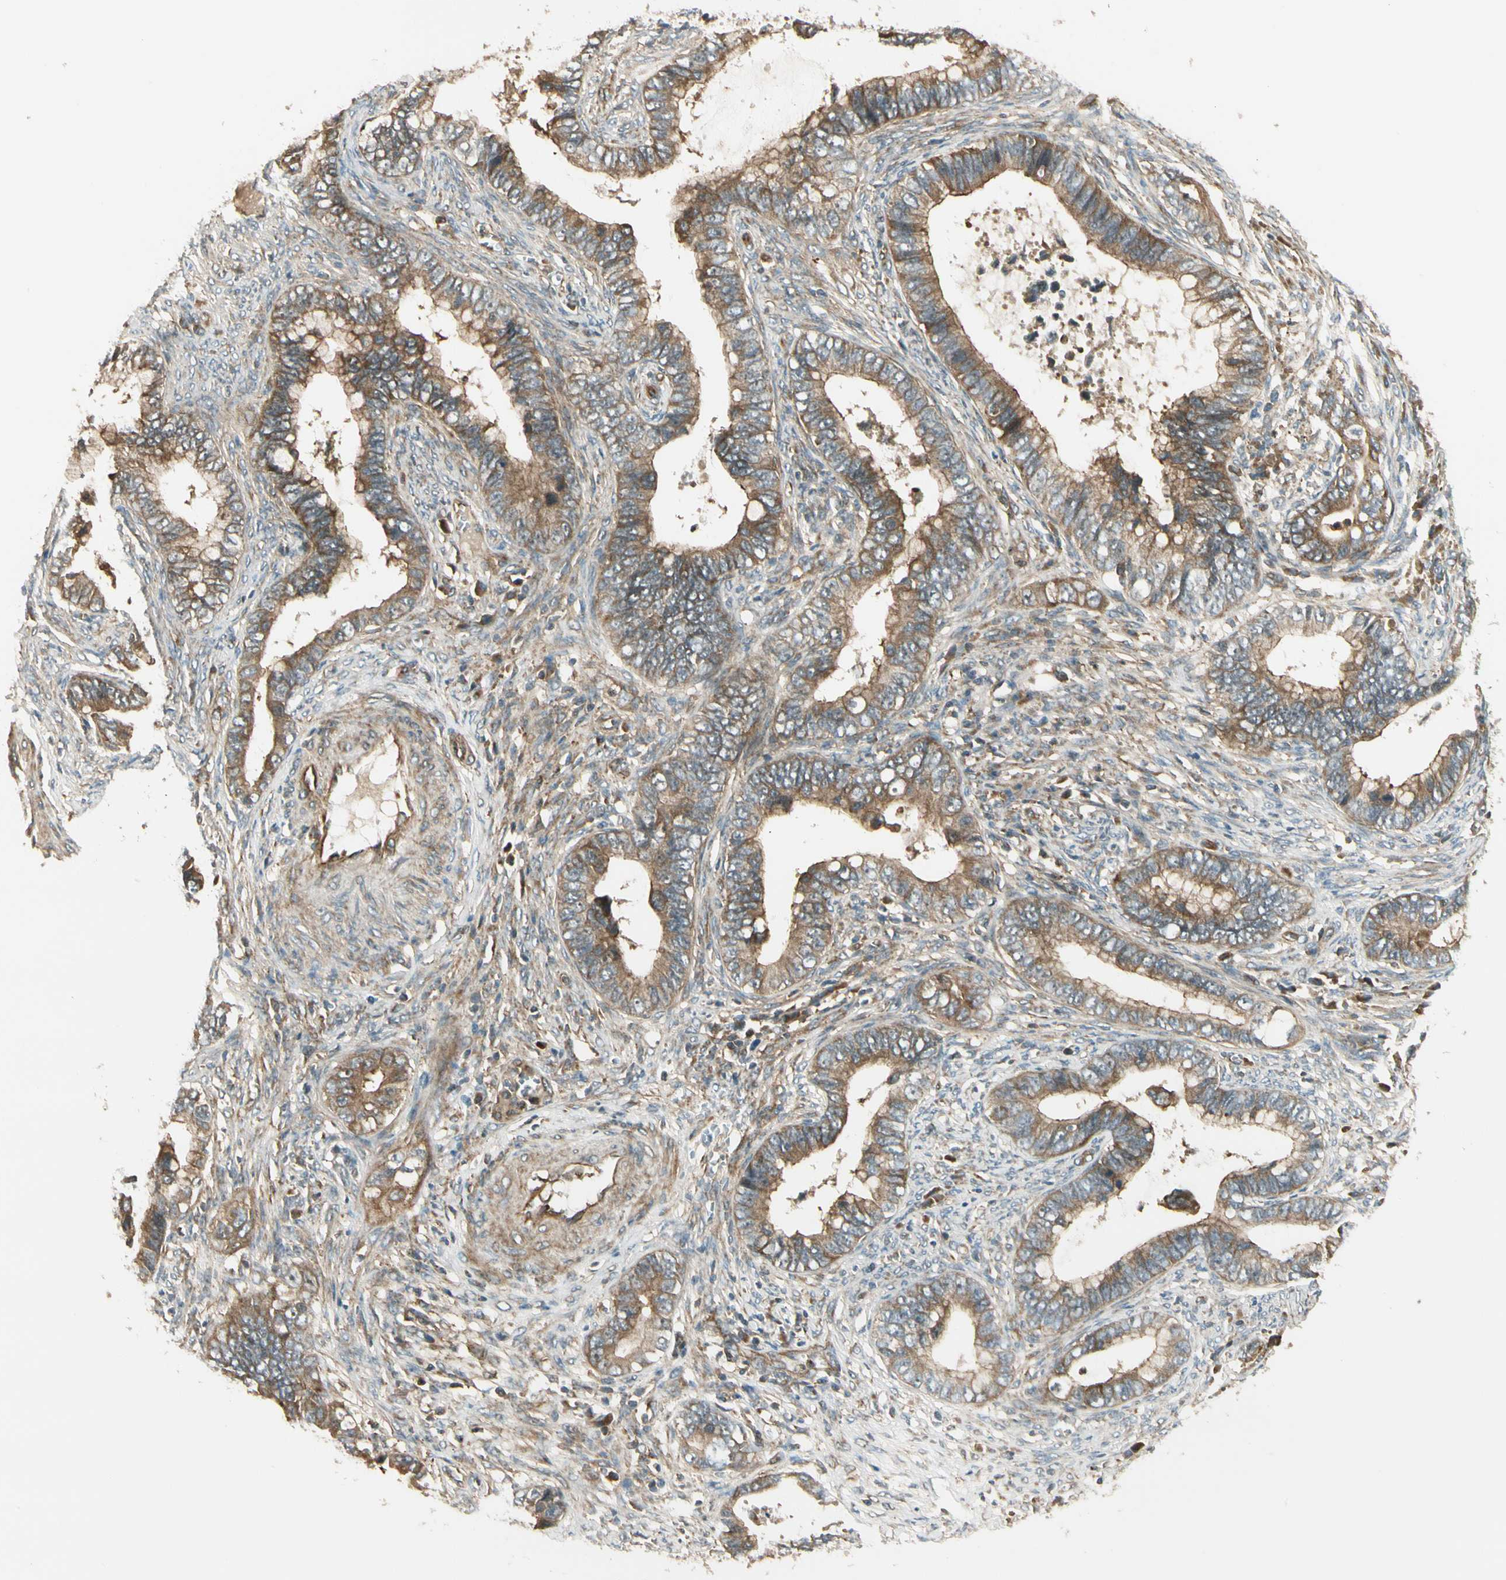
{"staining": {"intensity": "moderate", "quantity": ">75%", "location": "cytoplasmic/membranous"}, "tissue": "cervical cancer", "cell_type": "Tumor cells", "image_type": "cancer", "snomed": [{"axis": "morphology", "description": "Adenocarcinoma, NOS"}, {"axis": "topography", "description": "Cervix"}], "caption": "Protein staining by immunohistochemistry (IHC) exhibits moderate cytoplasmic/membranous staining in approximately >75% of tumor cells in adenocarcinoma (cervical).", "gene": "FKBP15", "patient": {"sex": "female", "age": 44}}